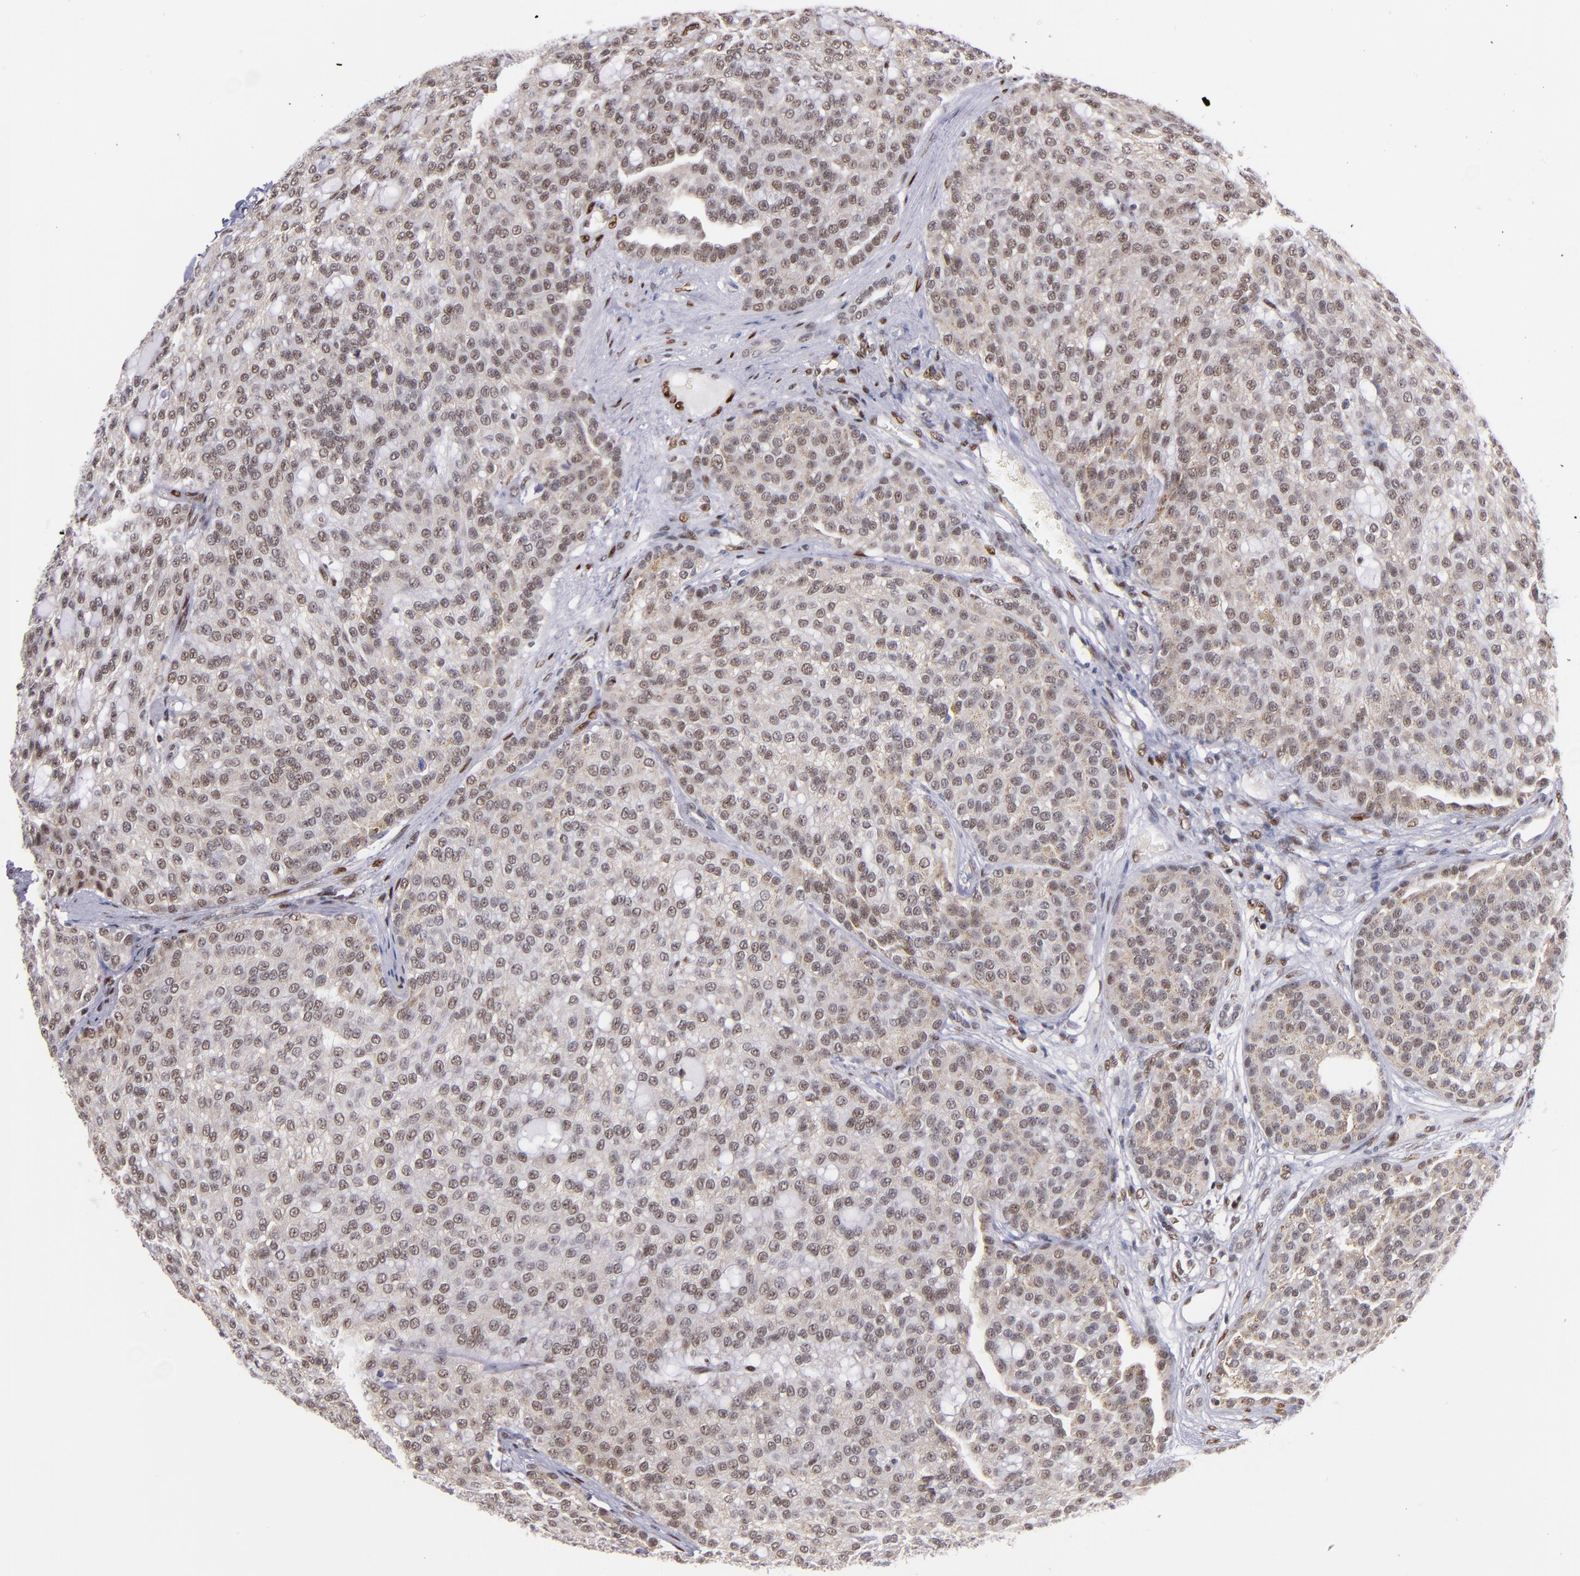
{"staining": {"intensity": "weak", "quantity": "25%-75%", "location": "nuclear"}, "tissue": "renal cancer", "cell_type": "Tumor cells", "image_type": "cancer", "snomed": [{"axis": "morphology", "description": "Adenocarcinoma, NOS"}, {"axis": "topography", "description": "Kidney"}], "caption": "Immunohistochemical staining of human adenocarcinoma (renal) reveals low levels of weak nuclear protein positivity in approximately 25%-75% of tumor cells.", "gene": "SRF", "patient": {"sex": "male", "age": 63}}